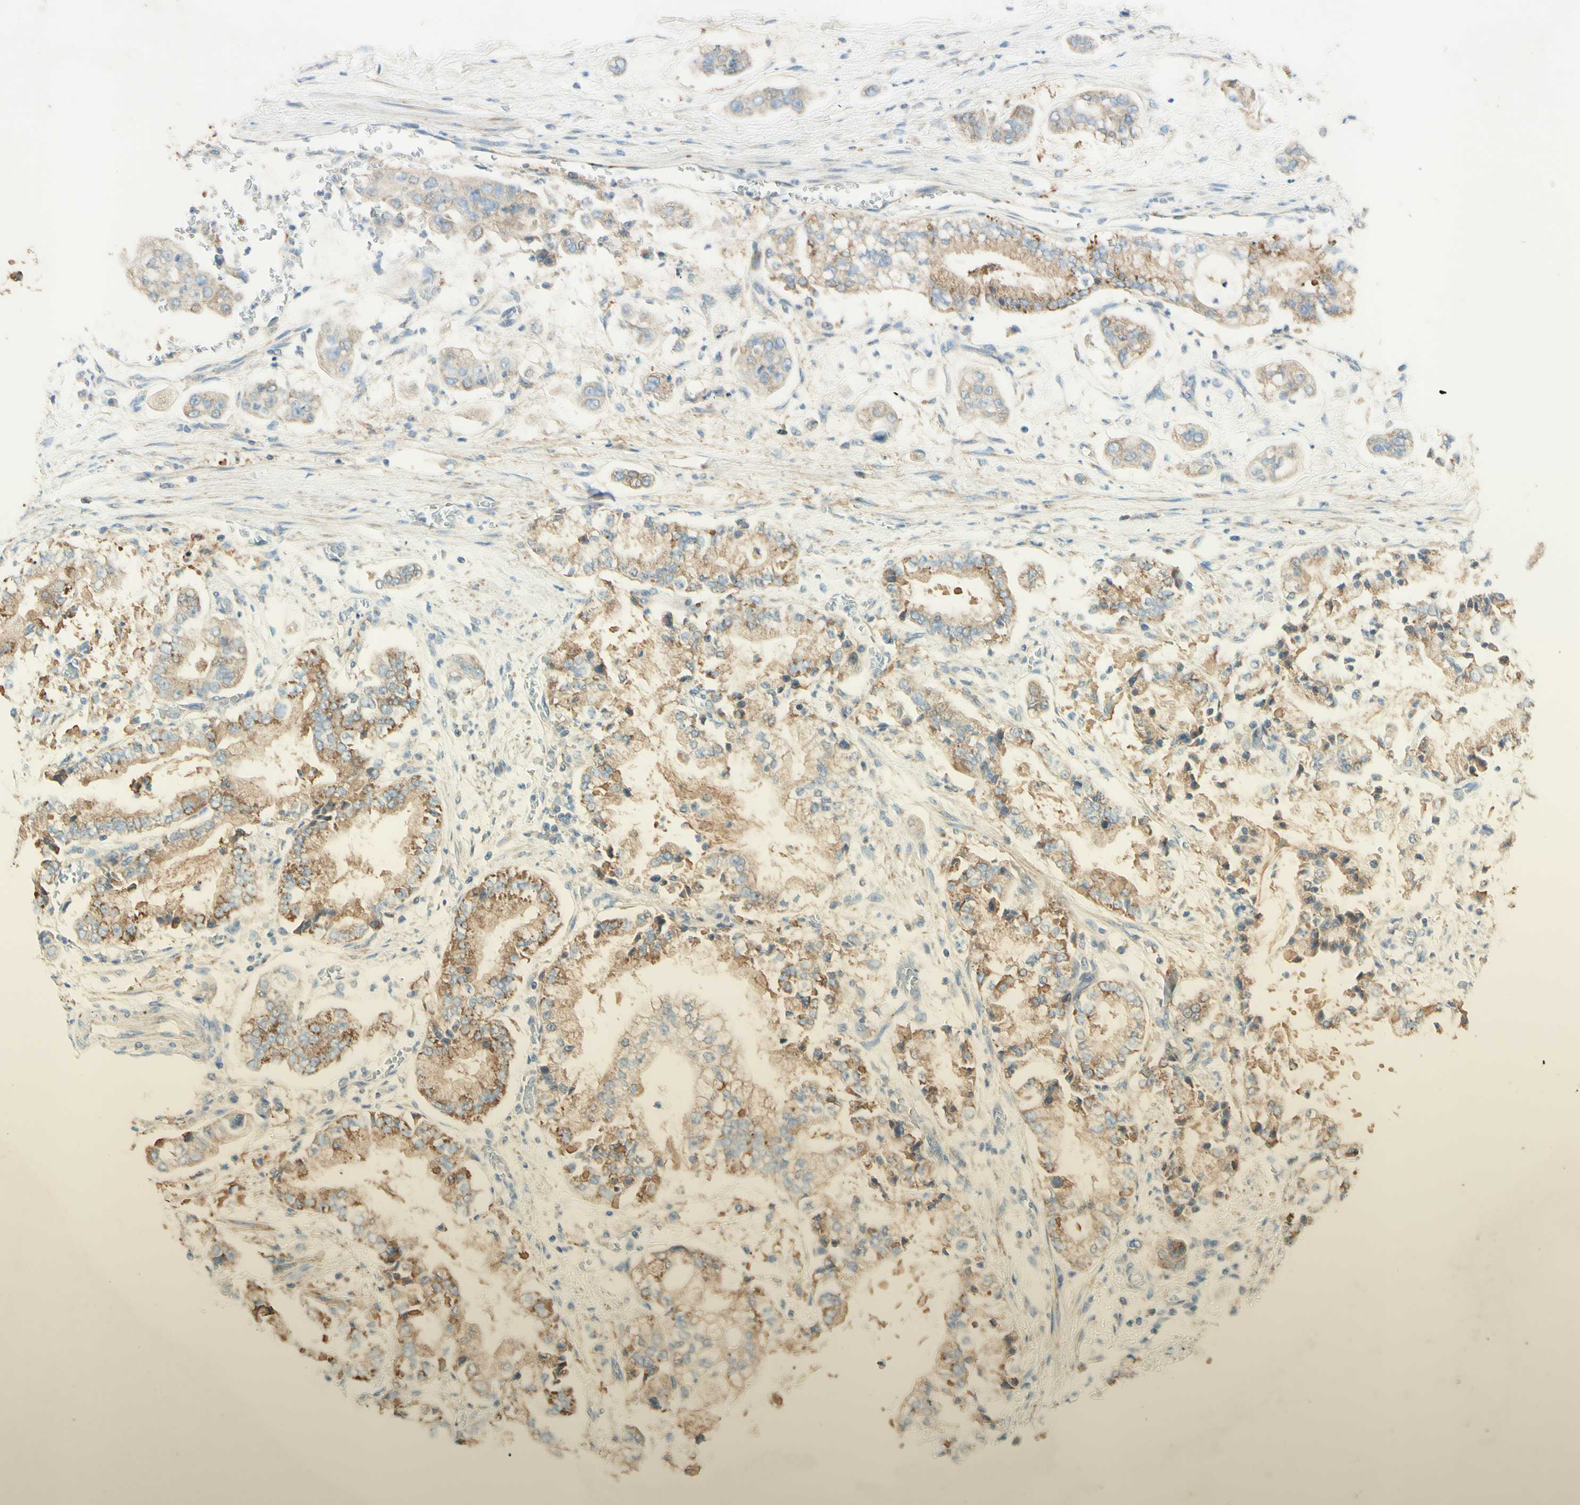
{"staining": {"intensity": "moderate", "quantity": ">75%", "location": "cytoplasmic/membranous"}, "tissue": "stomach cancer", "cell_type": "Tumor cells", "image_type": "cancer", "snomed": [{"axis": "morphology", "description": "Adenocarcinoma, NOS"}, {"axis": "topography", "description": "Stomach"}], "caption": "Stomach adenocarcinoma stained with IHC demonstrates moderate cytoplasmic/membranous staining in about >75% of tumor cells. (brown staining indicates protein expression, while blue staining denotes nuclei).", "gene": "ARMC10", "patient": {"sex": "male", "age": 76}}